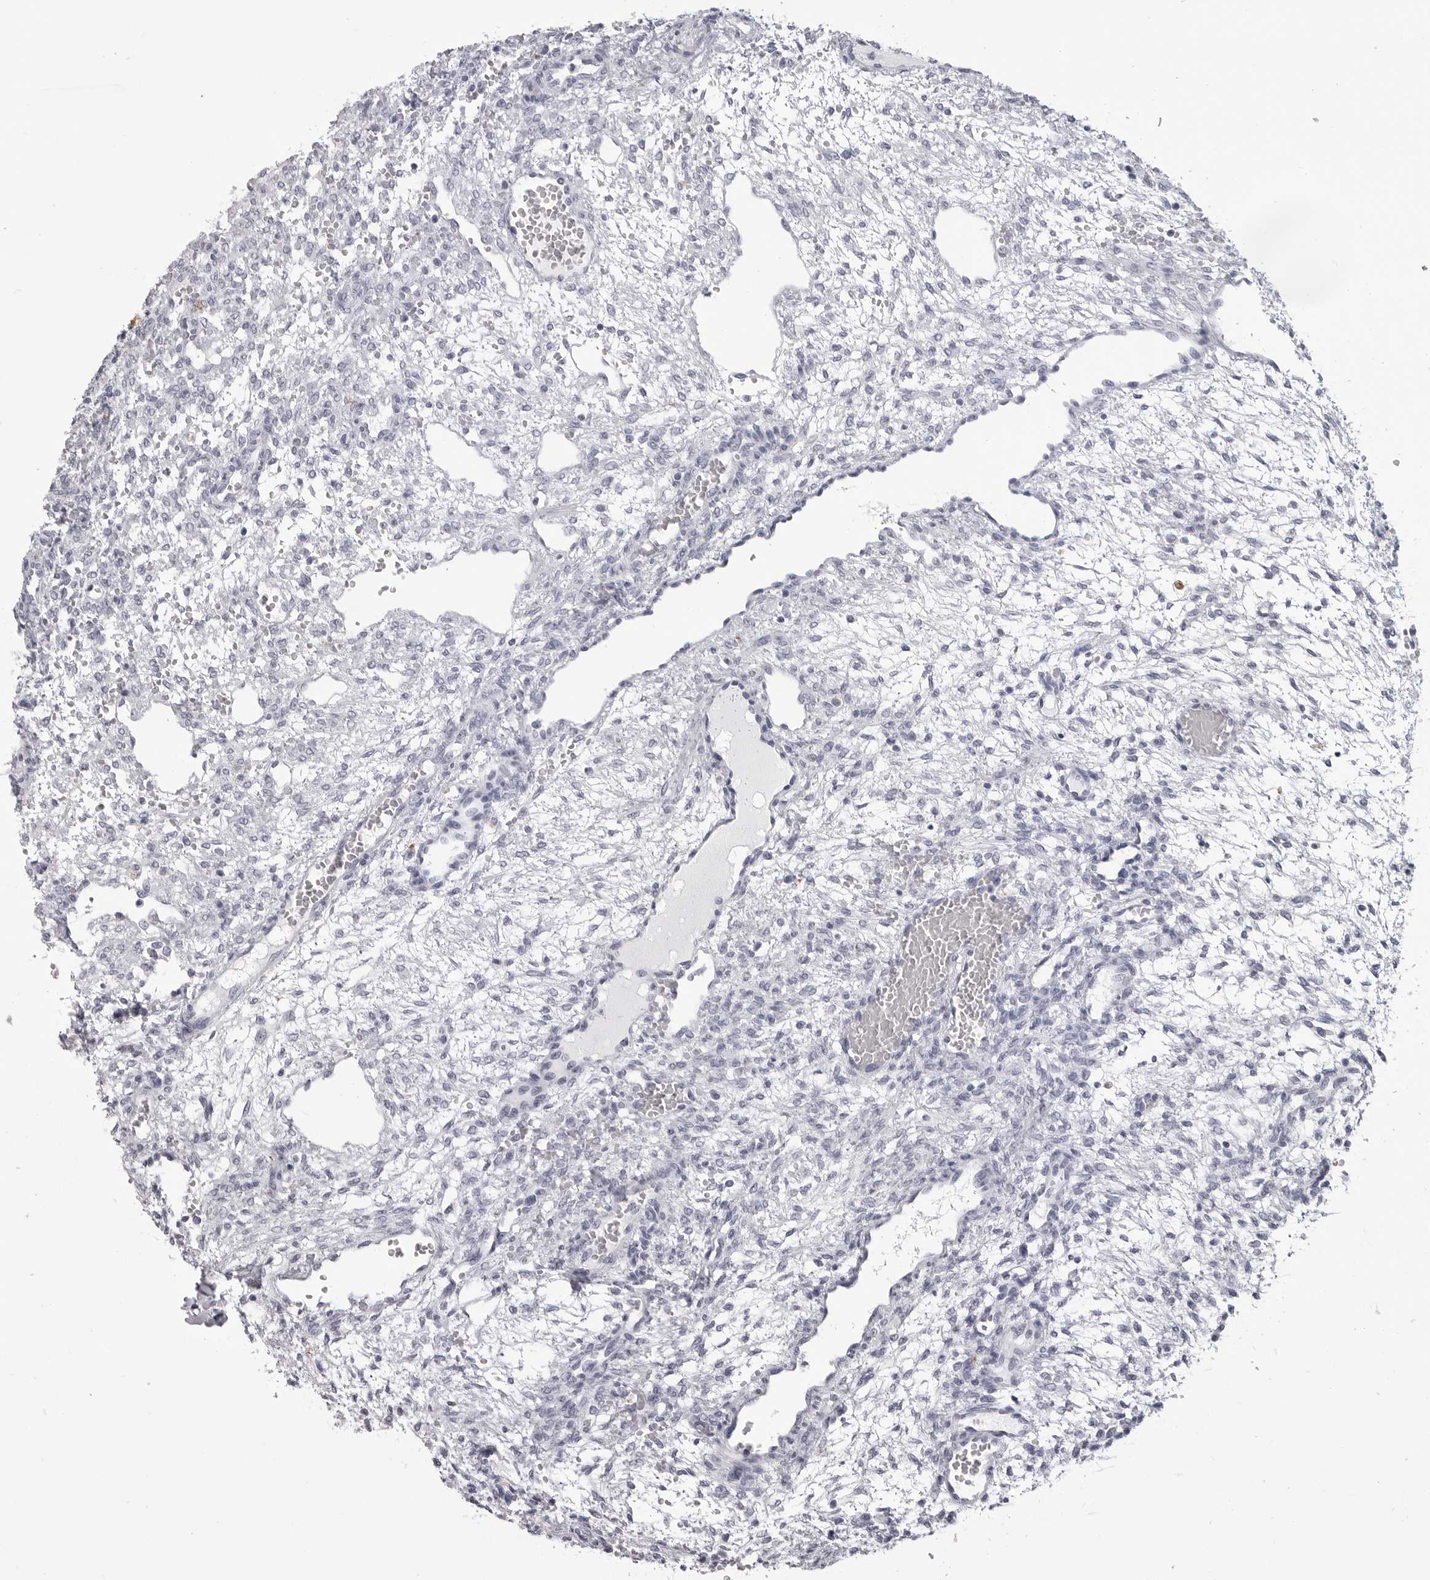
{"staining": {"intensity": "negative", "quantity": "none", "location": "none"}, "tissue": "ovary", "cell_type": "Ovarian stroma cells", "image_type": "normal", "snomed": [{"axis": "morphology", "description": "Normal tissue, NOS"}, {"axis": "topography", "description": "Ovary"}], "caption": "Immunohistochemistry histopathology image of benign human ovary stained for a protein (brown), which exhibits no staining in ovarian stroma cells.", "gene": "LGALS4", "patient": {"sex": "female", "age": 34}}